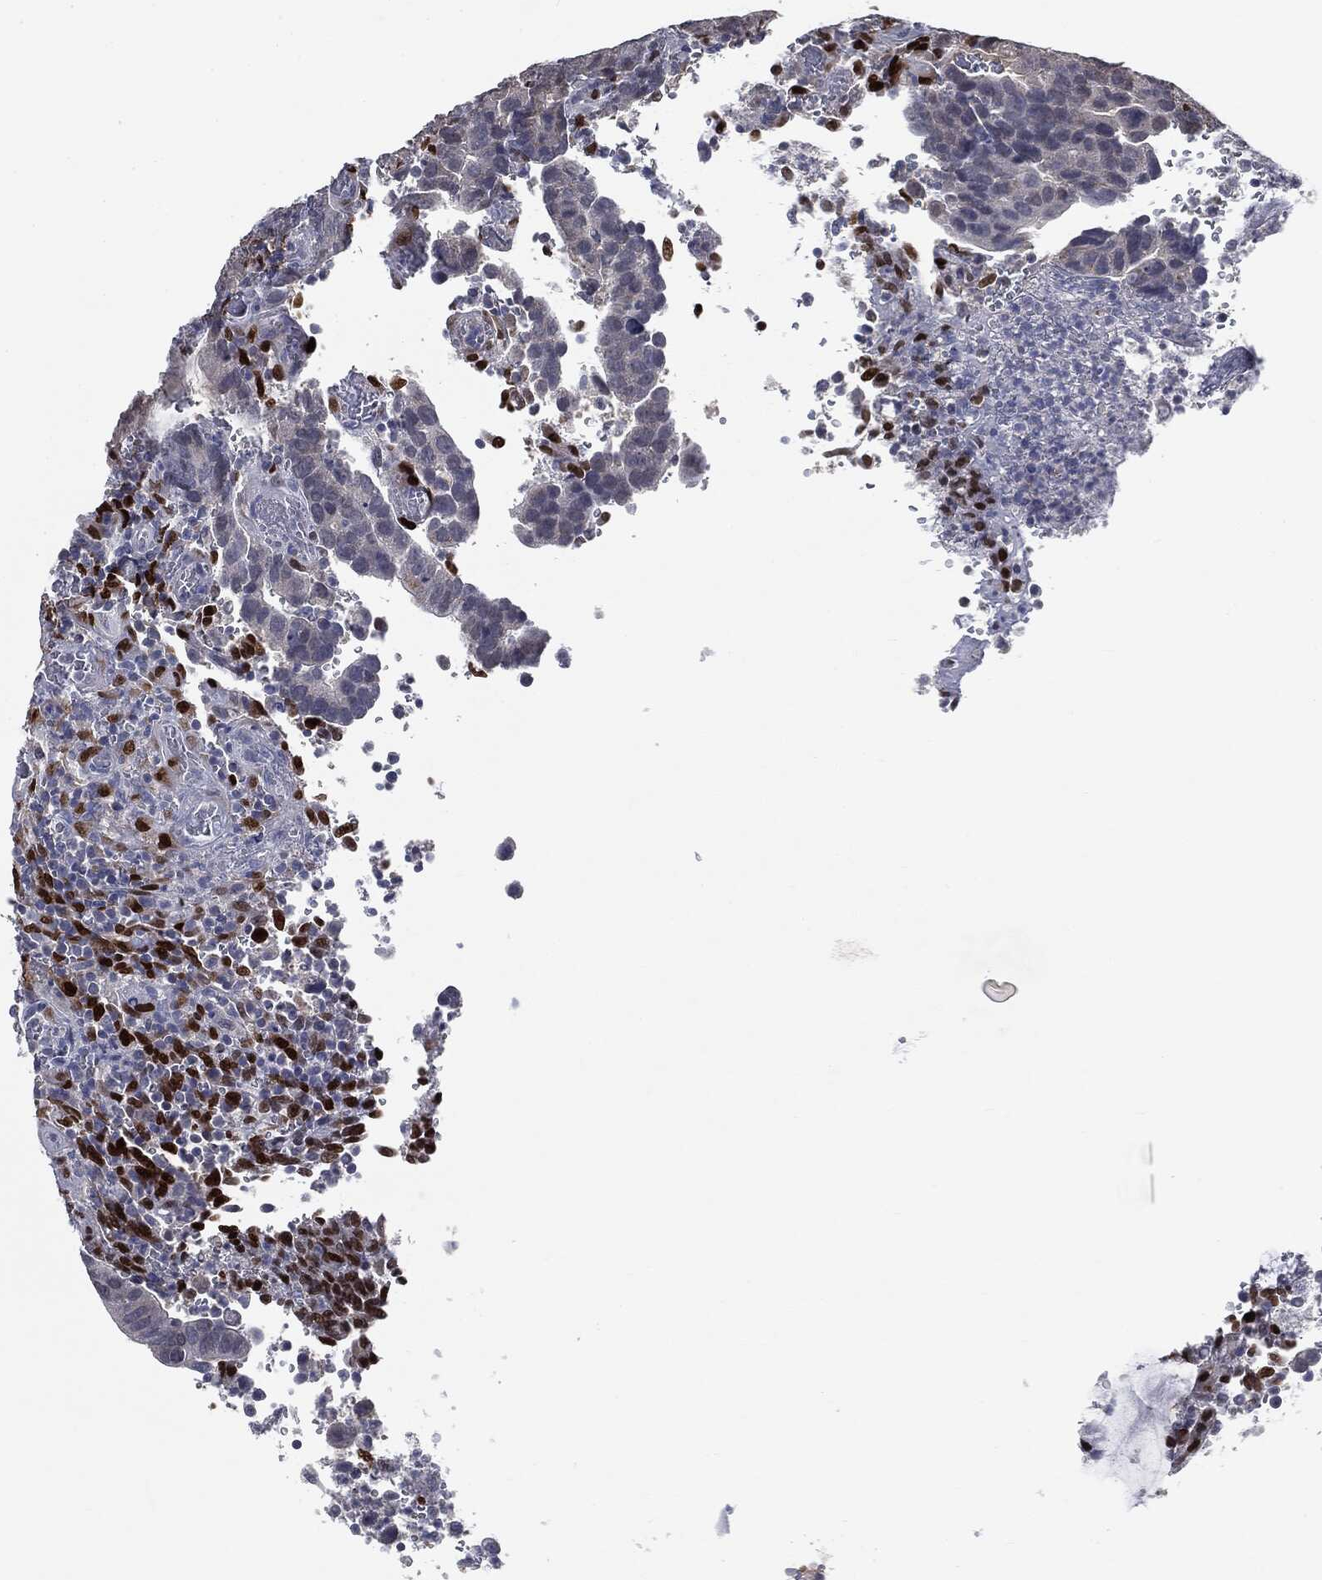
{"staining": {"intensity": "negative", "quantity": "none", "location": "none"}, "tissue": "colorectal cancer", "cell_type": "Tumor cells", "image_type": "cancer", "snomed": [{"axis": "morphology", "description": "Adenocarcinoma, NOS"}, {"axis": "topography", "description": "Colon"}], "caption": "High magnification brightfield microscopy of colorectal cancer (adenocarcinoma) stained with DAB (brown) and counterstained with hematoxylin (blue): tumor cells show no significant staining. Nuclei are stained in blue.", "gene": "CASD1", "patient": {"sex": "female", "age": 56}}